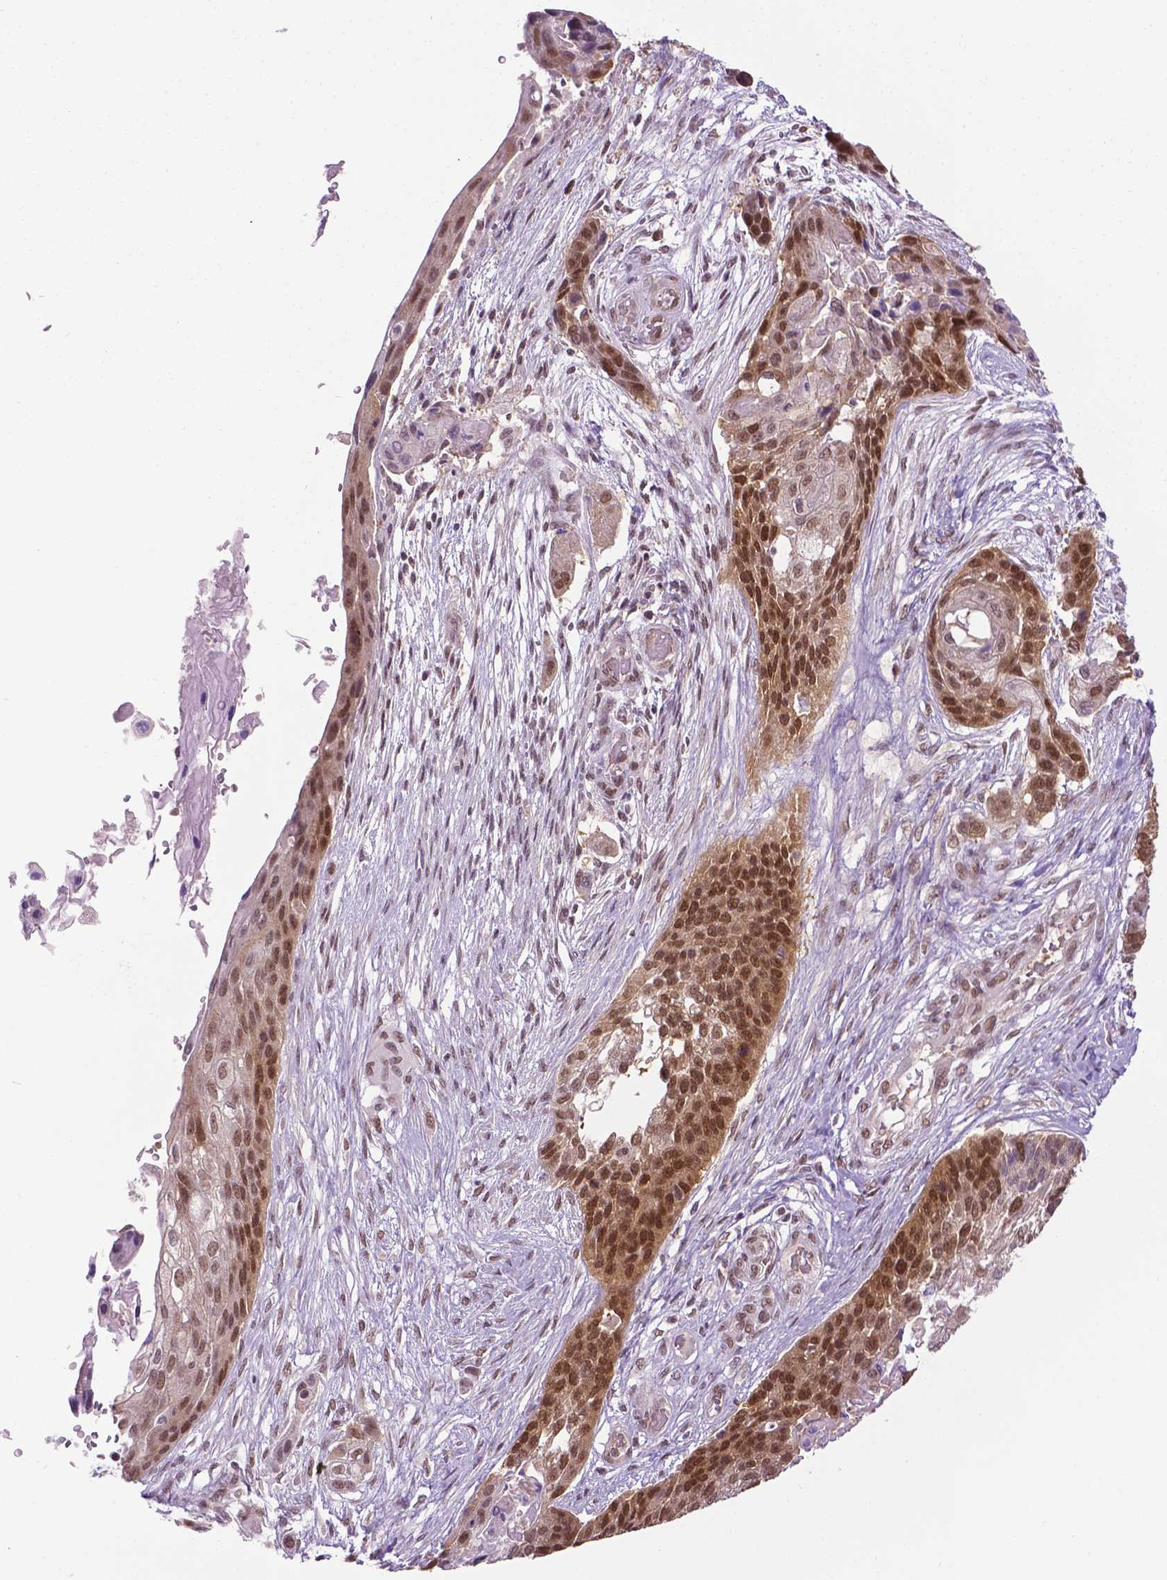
{"staining": {"intensity": "moderate", "quantity": ">75%", "location": "nuclear"}, "tissue": "lung cancer", "cell_type": "Tumor cells", "image_type": "cancer", "snomed": [{"axis": "morphology", "description": "Squamous cell carcinoma, NOS"}, {"axis": "topography", "description": "Lung"}], "caption": "The immunohistochemical stain labels moderate nuclear staining in tumor cells of lung squamous cell carcinoma tissue. Using DAB (3,3'-diaminobenzidine) (brown) and hematoxylin (blue) stains, captured at high magnification using brightfield microscopy.", "gene": "UBQLN4", "patient": {"sex": "male", "age": 69}}